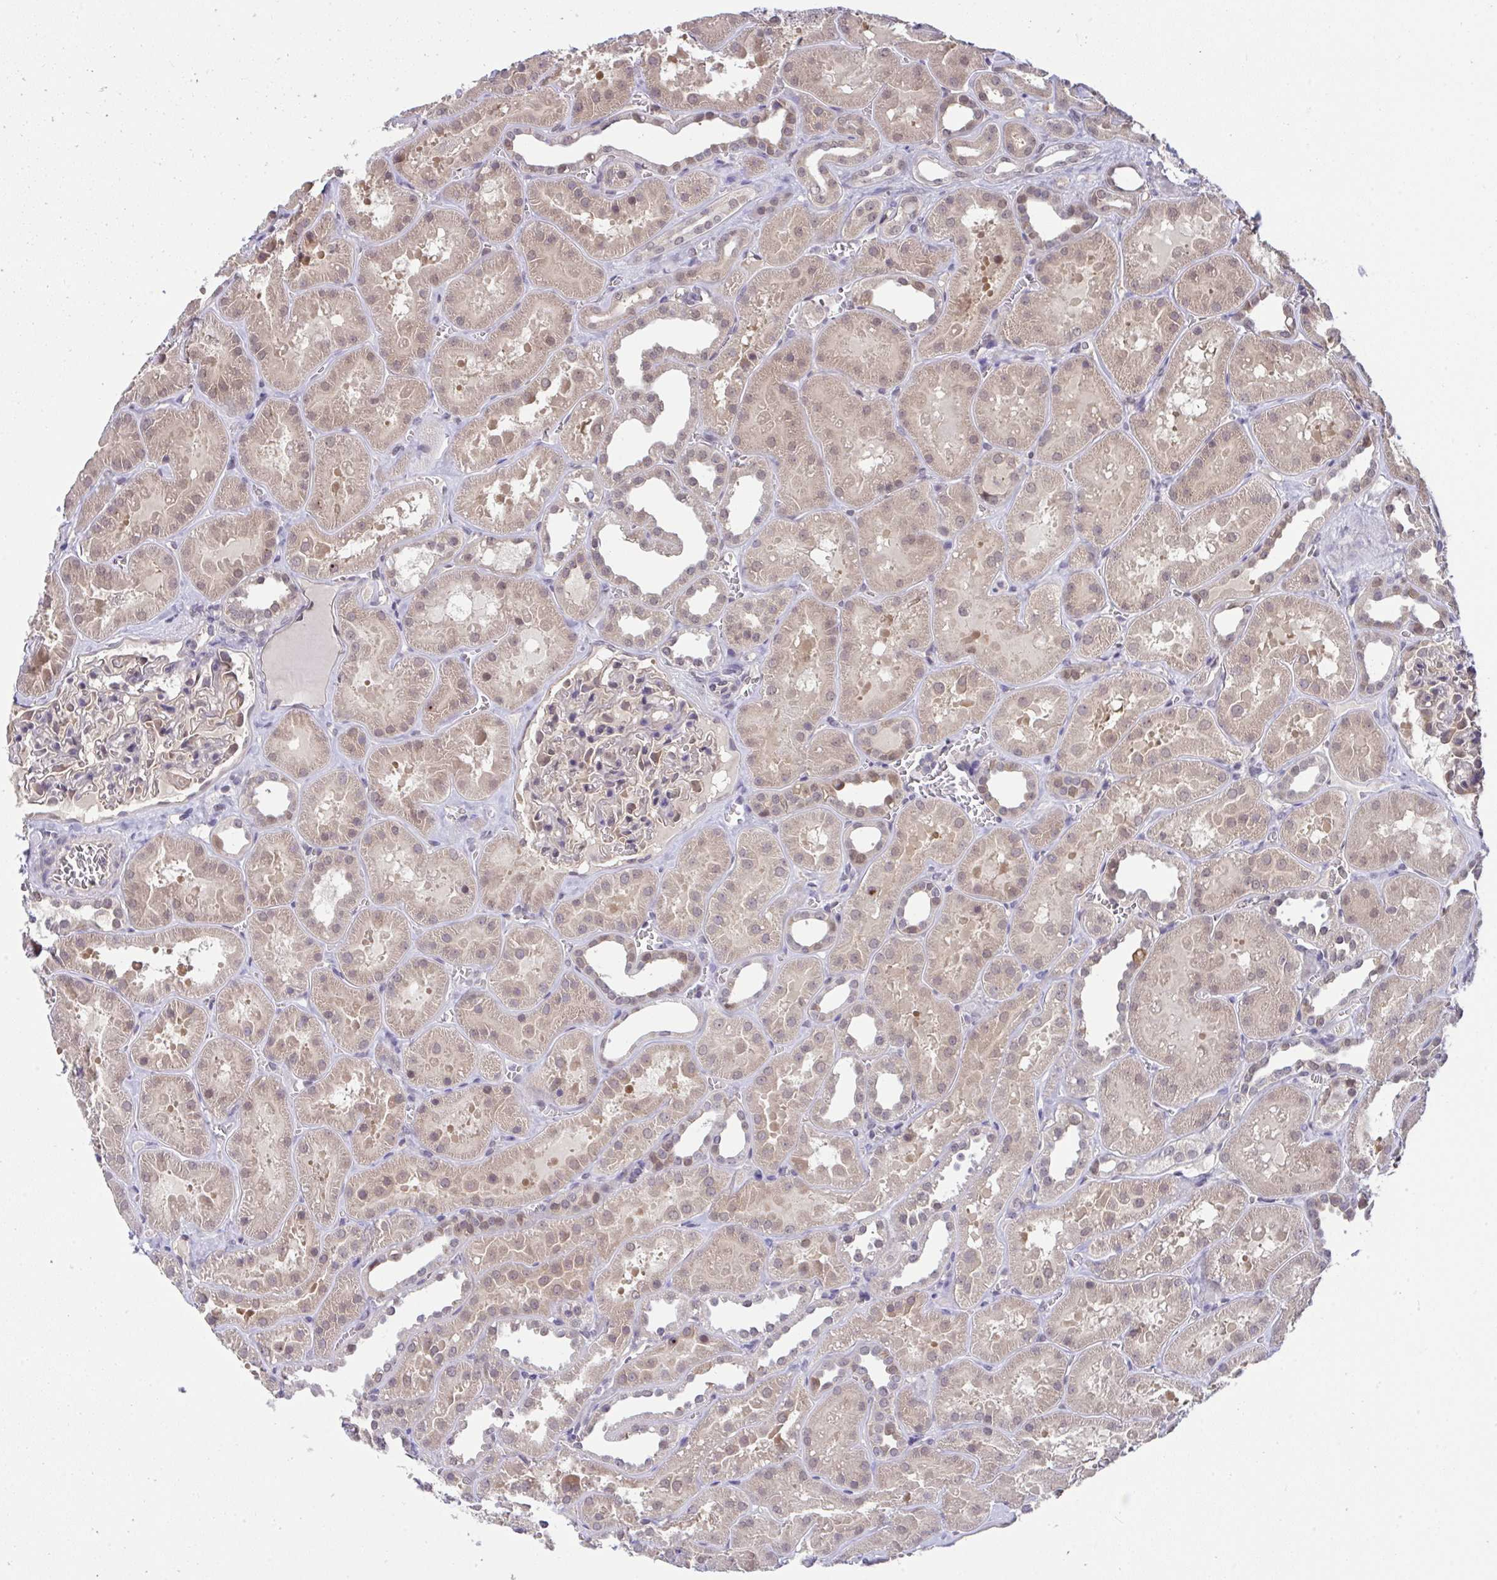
{"staining": {"intensity": "moderate", "quantity": "<25%", "location": "cytoplasmic/membranous"}, "tissue": "kidney", "cell_type": "Cells in glomeruli", "image_type": "normal", "snomed": [{"axis": "morphology", "description": "Normal tissue, NOS"}, {"axis": "topography", "description": "Kidney"}], "caption": "DAB immunohistochemical staining of benign human kidney reveals moderate cytoplasmic/membranous protein expression in approximately <25% of cells in glomeruli. (IHC, brightfield microscopy, high magnification).", "gene": "C9orf64", "patient": {"sex": "female", "age": 41}}